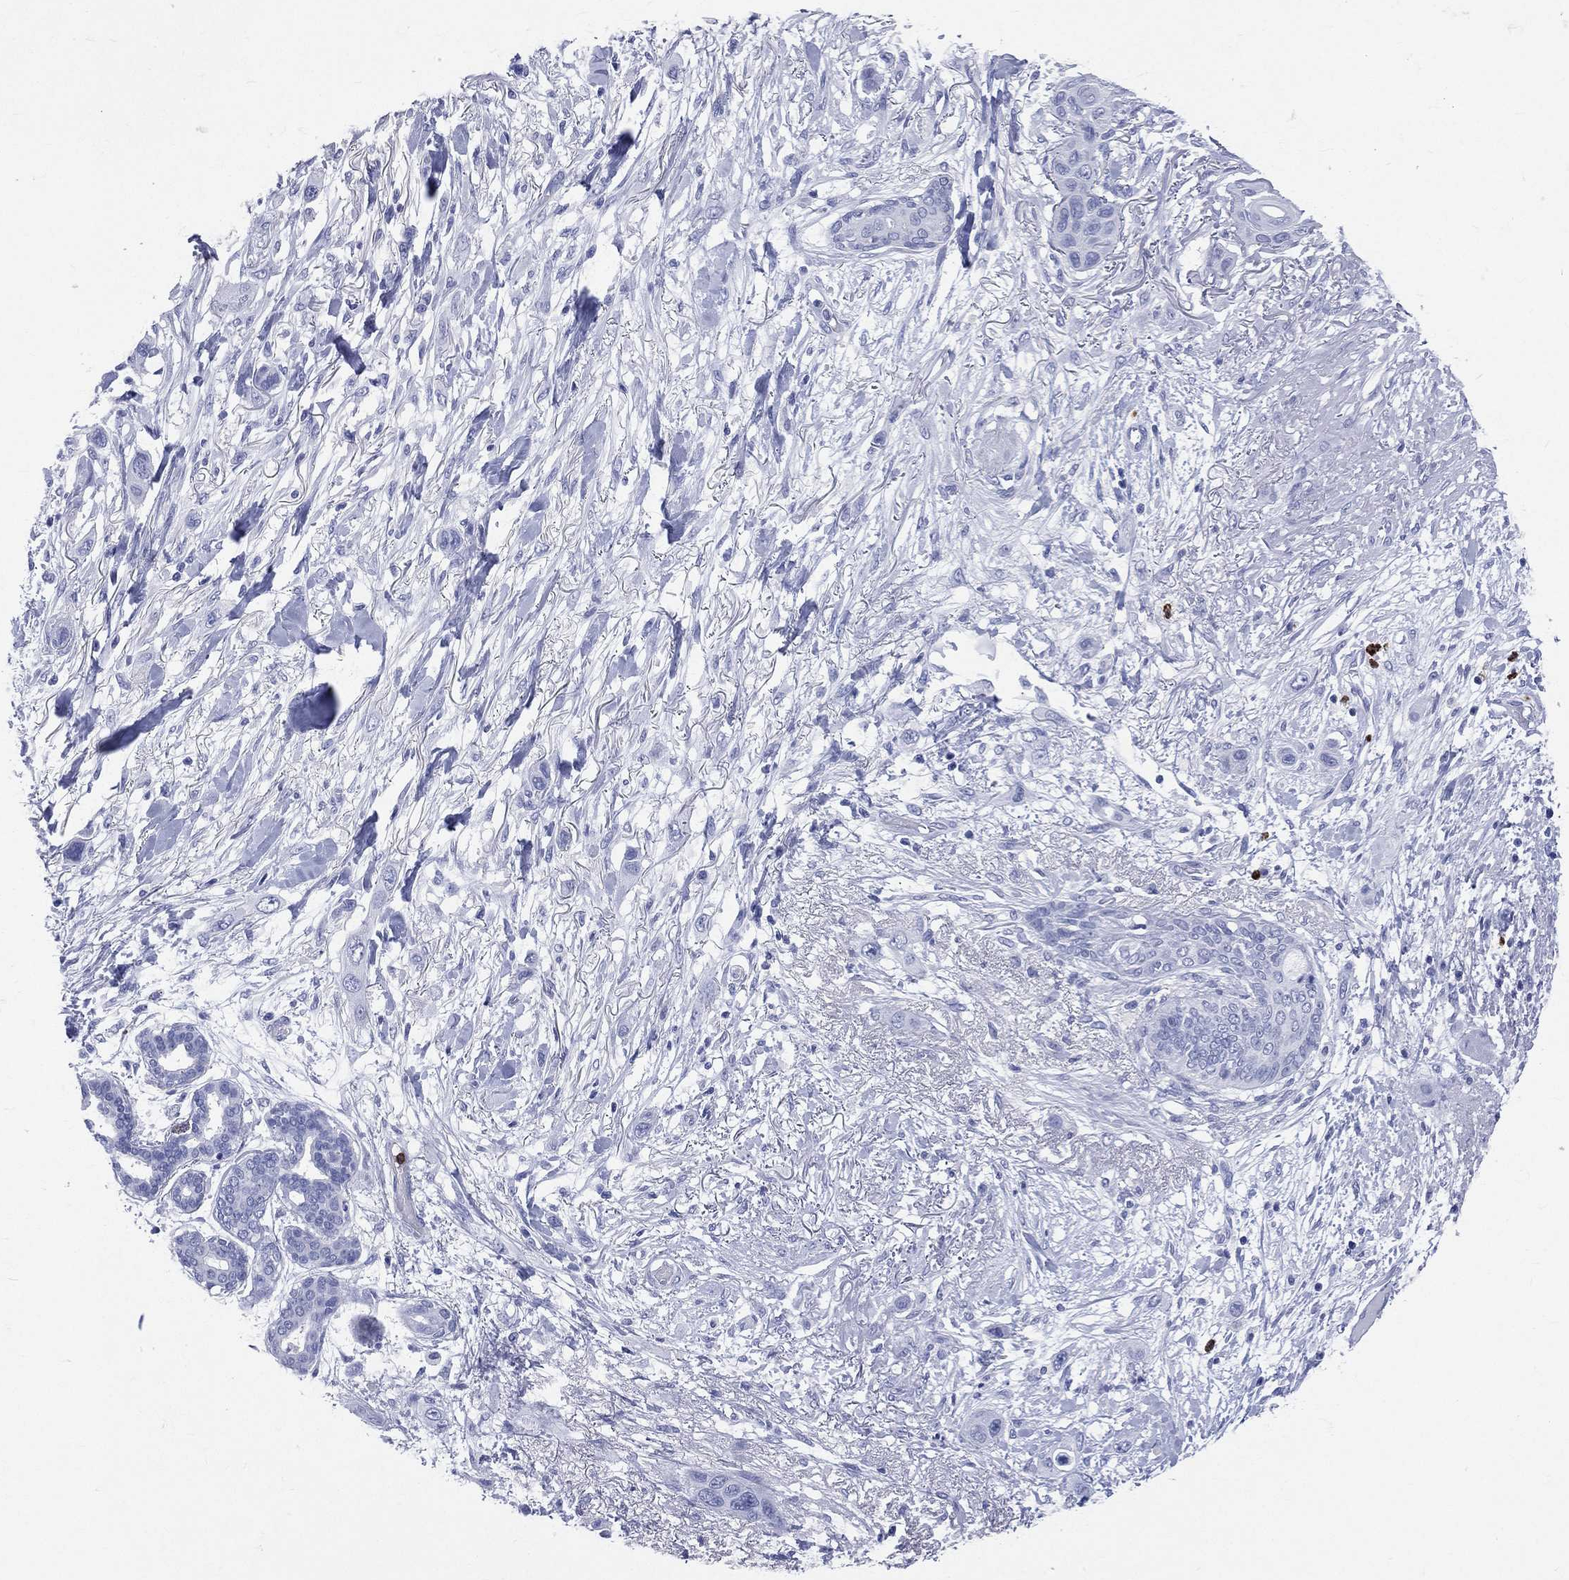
{"staining": {"intensity": "negative", "quantity": "none", "location": "none"}, "tissue": "skin cancer", "cell_type": "Tumor cells", "image_type": "cancer", "snomed": [{"axis": "morphology", "description": "Squamous cell carcinoma, NOS"}, {"axis": "topography", "description": "Skin"}], "caption": "Immunohistochemistry (IHC) photomicrograph of skin cancer (squamous cell carcinoma) stained for a protein (brown), which shows no expression in tumor cells.", "gene": "PGLYRP1", "patient": {"sex": "male", "age": 79}}